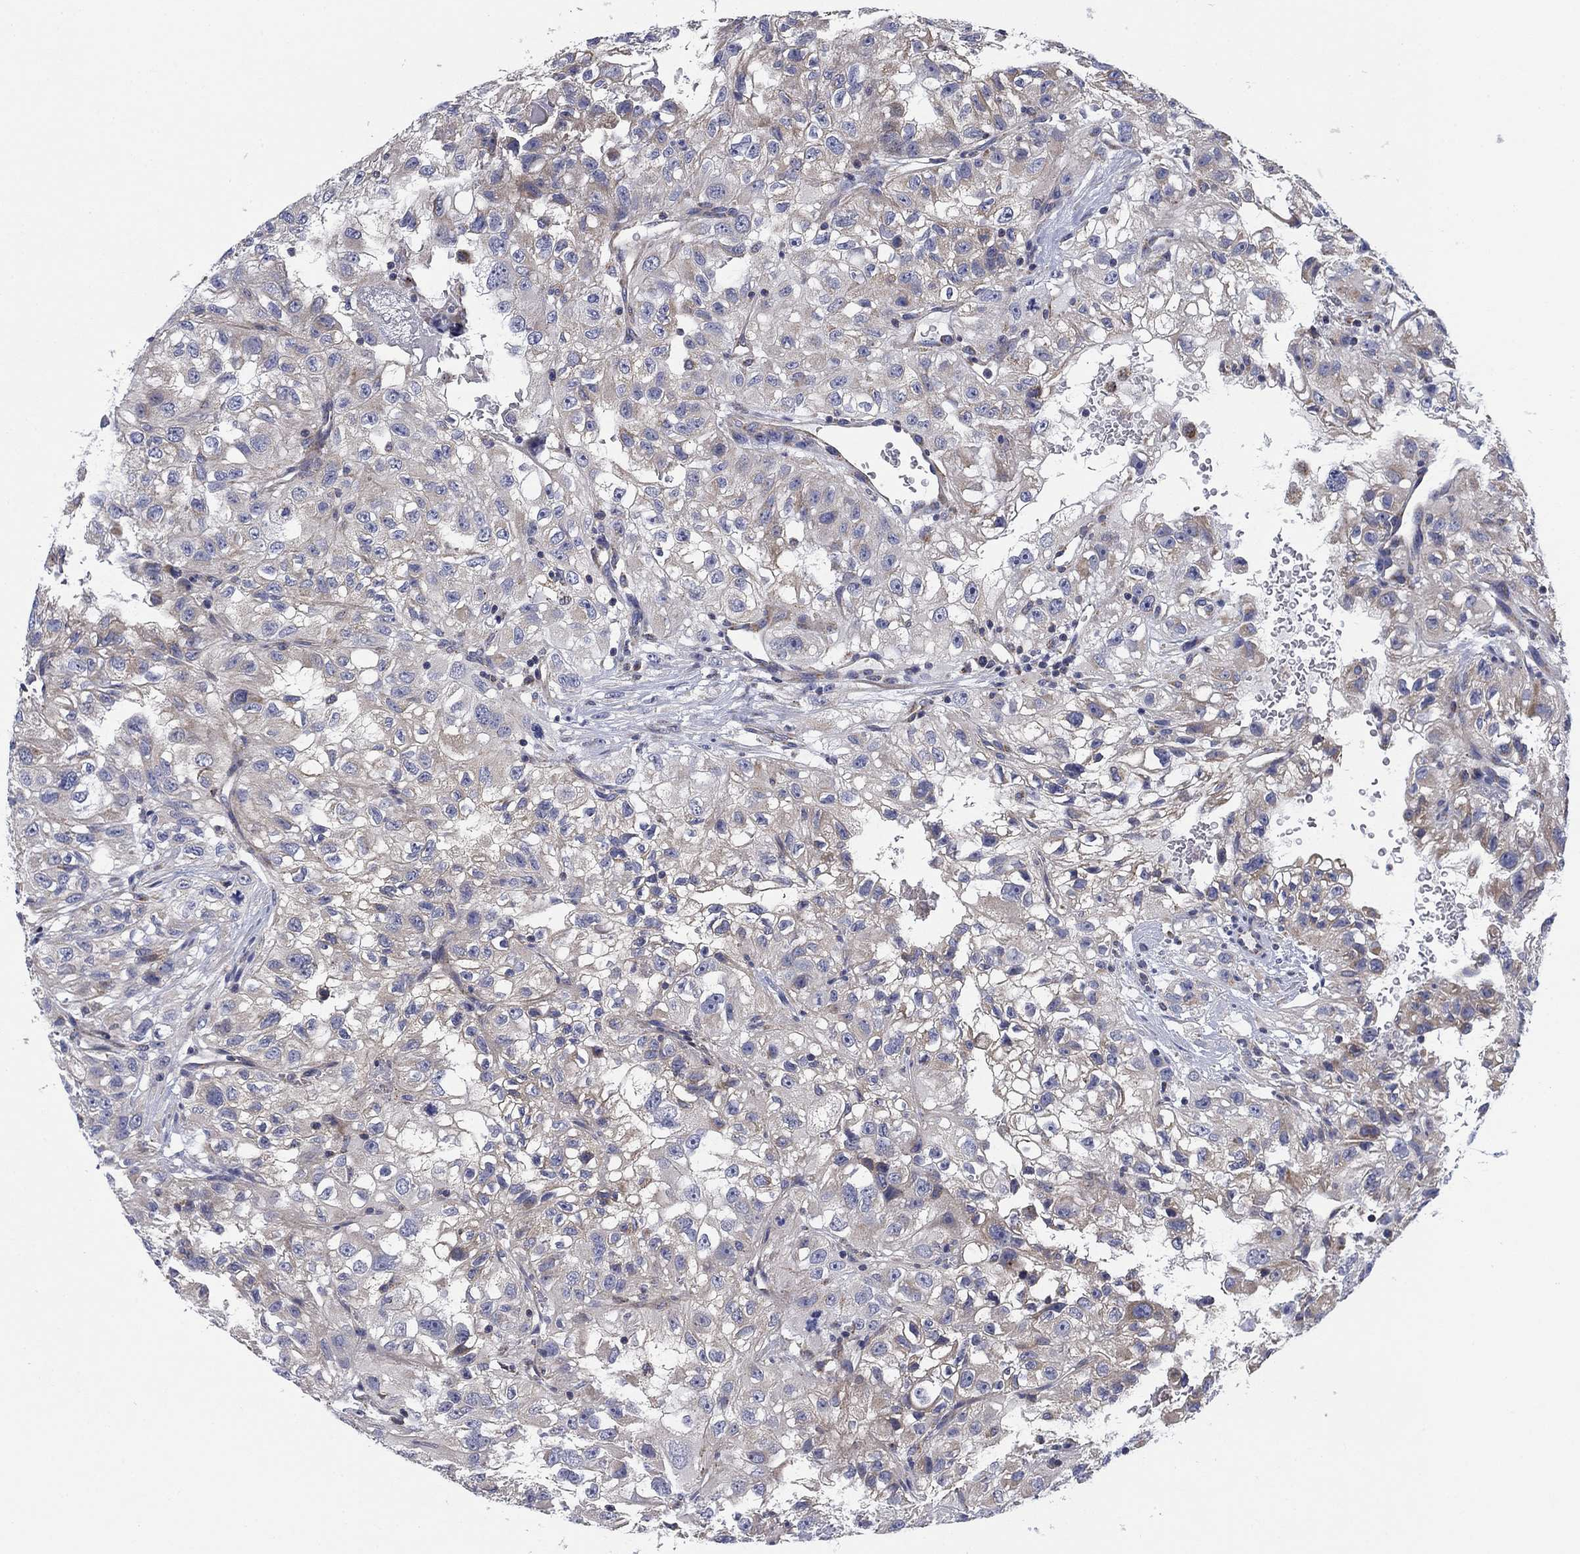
{"staining": {"intensity": "weak", "quantity": "<25%", "location": "cytoplasmic/membranous"}, "tissue": "renal cancer", "cell_type": "Tumor cells", "image_type": "cancer", "snomed": [{"axis": "morphology", "description": "Adenocarcinoma, NOS"}, {"axis": "topography", "description": "Kidney"}], "caption": "The photomicrograph reveals no staining of tumor cells in adenocarcinoma (renal). The staining was performed using DAB (3,3'-diaminobenzidine) to visualize the protein expression in brown, while the nuclei were stained in blue with hematoxylin (Magnification: 20x).", "gene": "NACAD", "patient": {"sex": "male", "age": 64}}